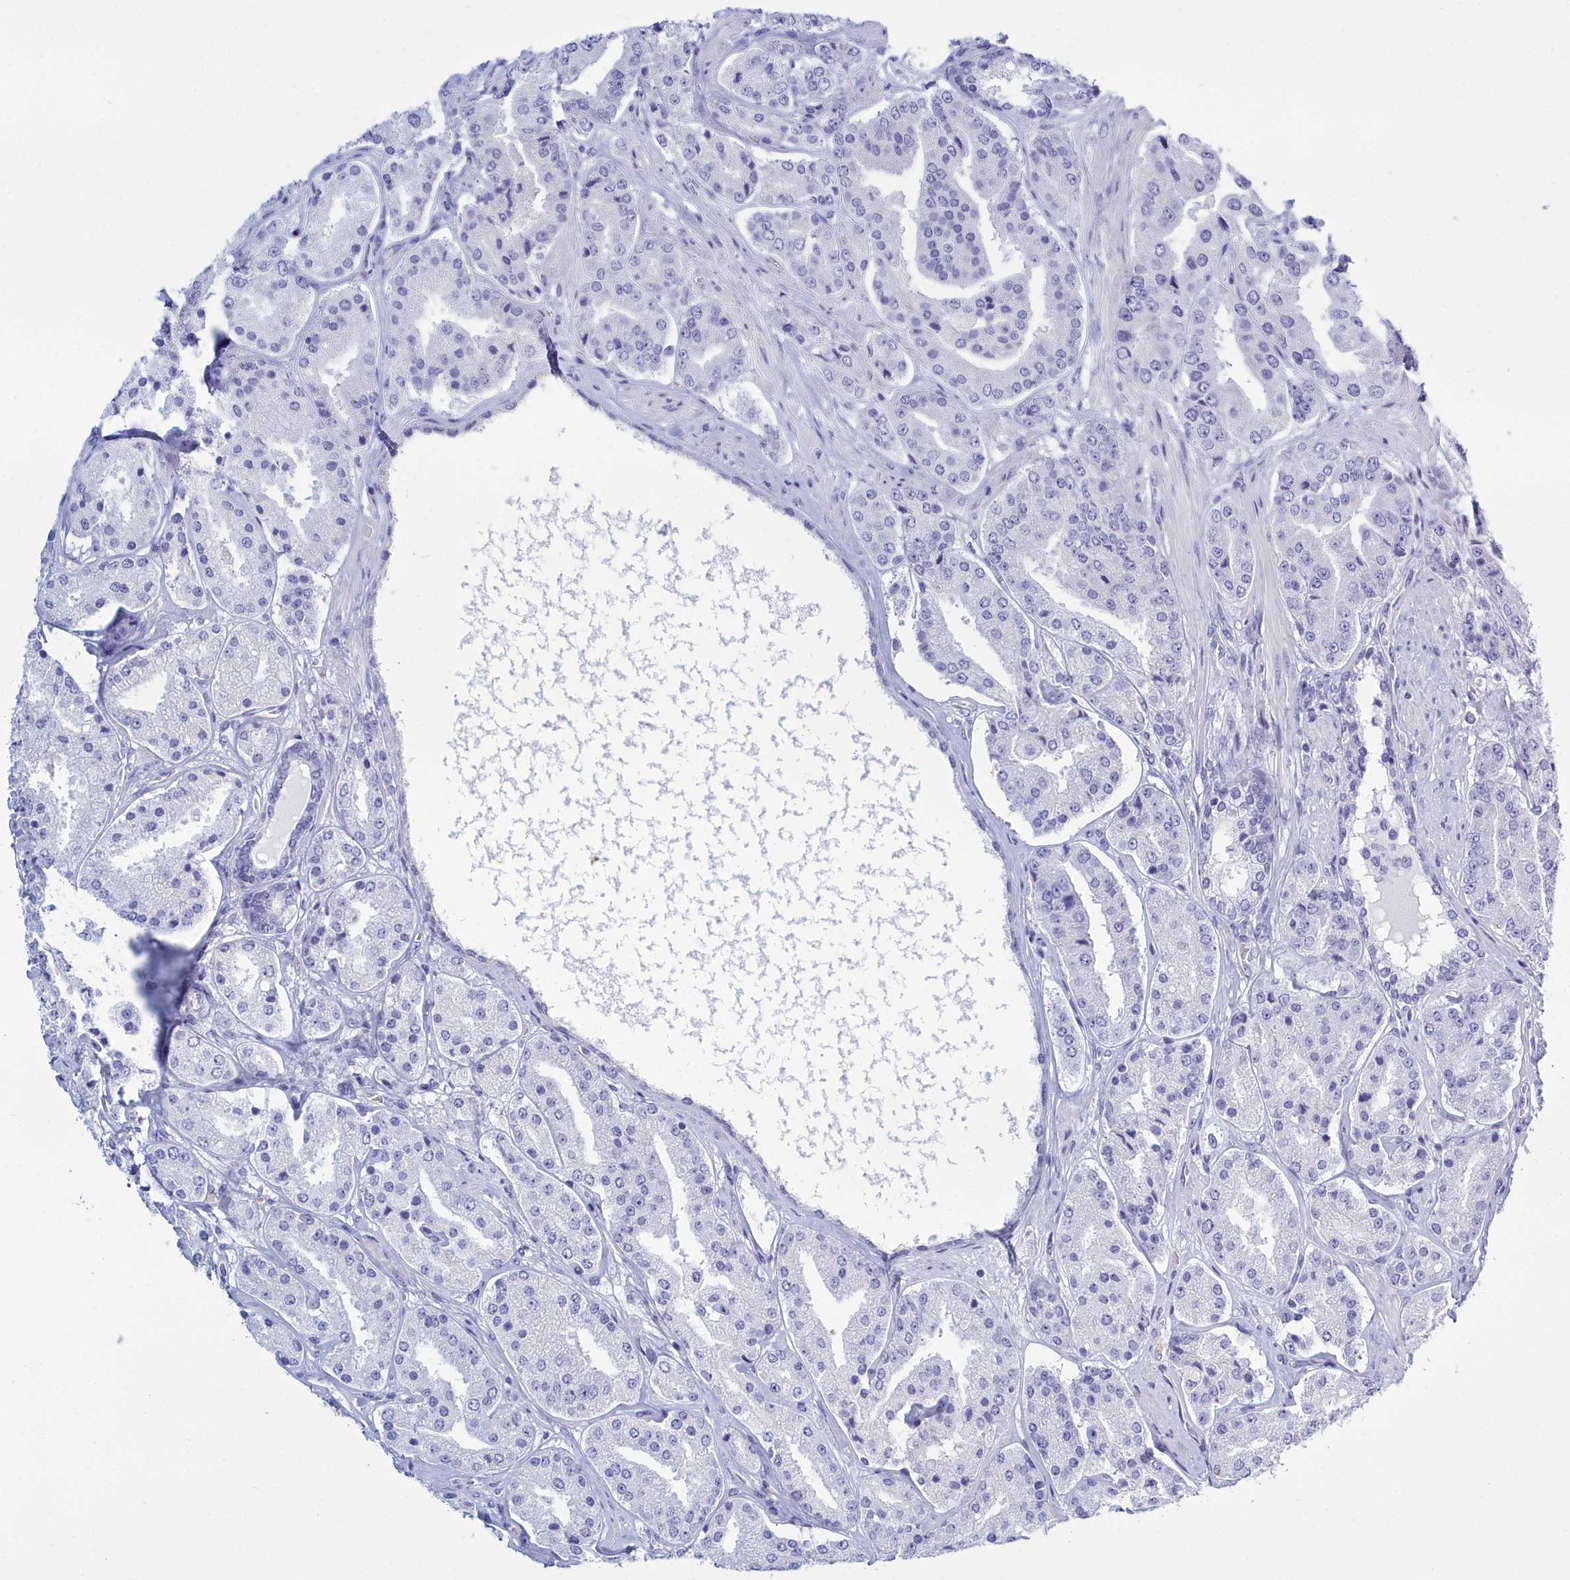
{"staining": {"intensity": "negative", "quantity": "none", "location": "none"}, "tissue": "prostate cancer", "cell_type": "Tumor cells", "image_type": "cancer", "snomed": [{"axis": "morphology", "description": "Adenocarcinoma, High grade"}, {"axis": "topography", "description": "Prostate"}], "caption": "Immunohistochemistry (IHC) of human prostate cancer demonstrates no positivity in tumor cells.", "gene": "TMEM97", "patient": {"sex": "male", "age": 63}}